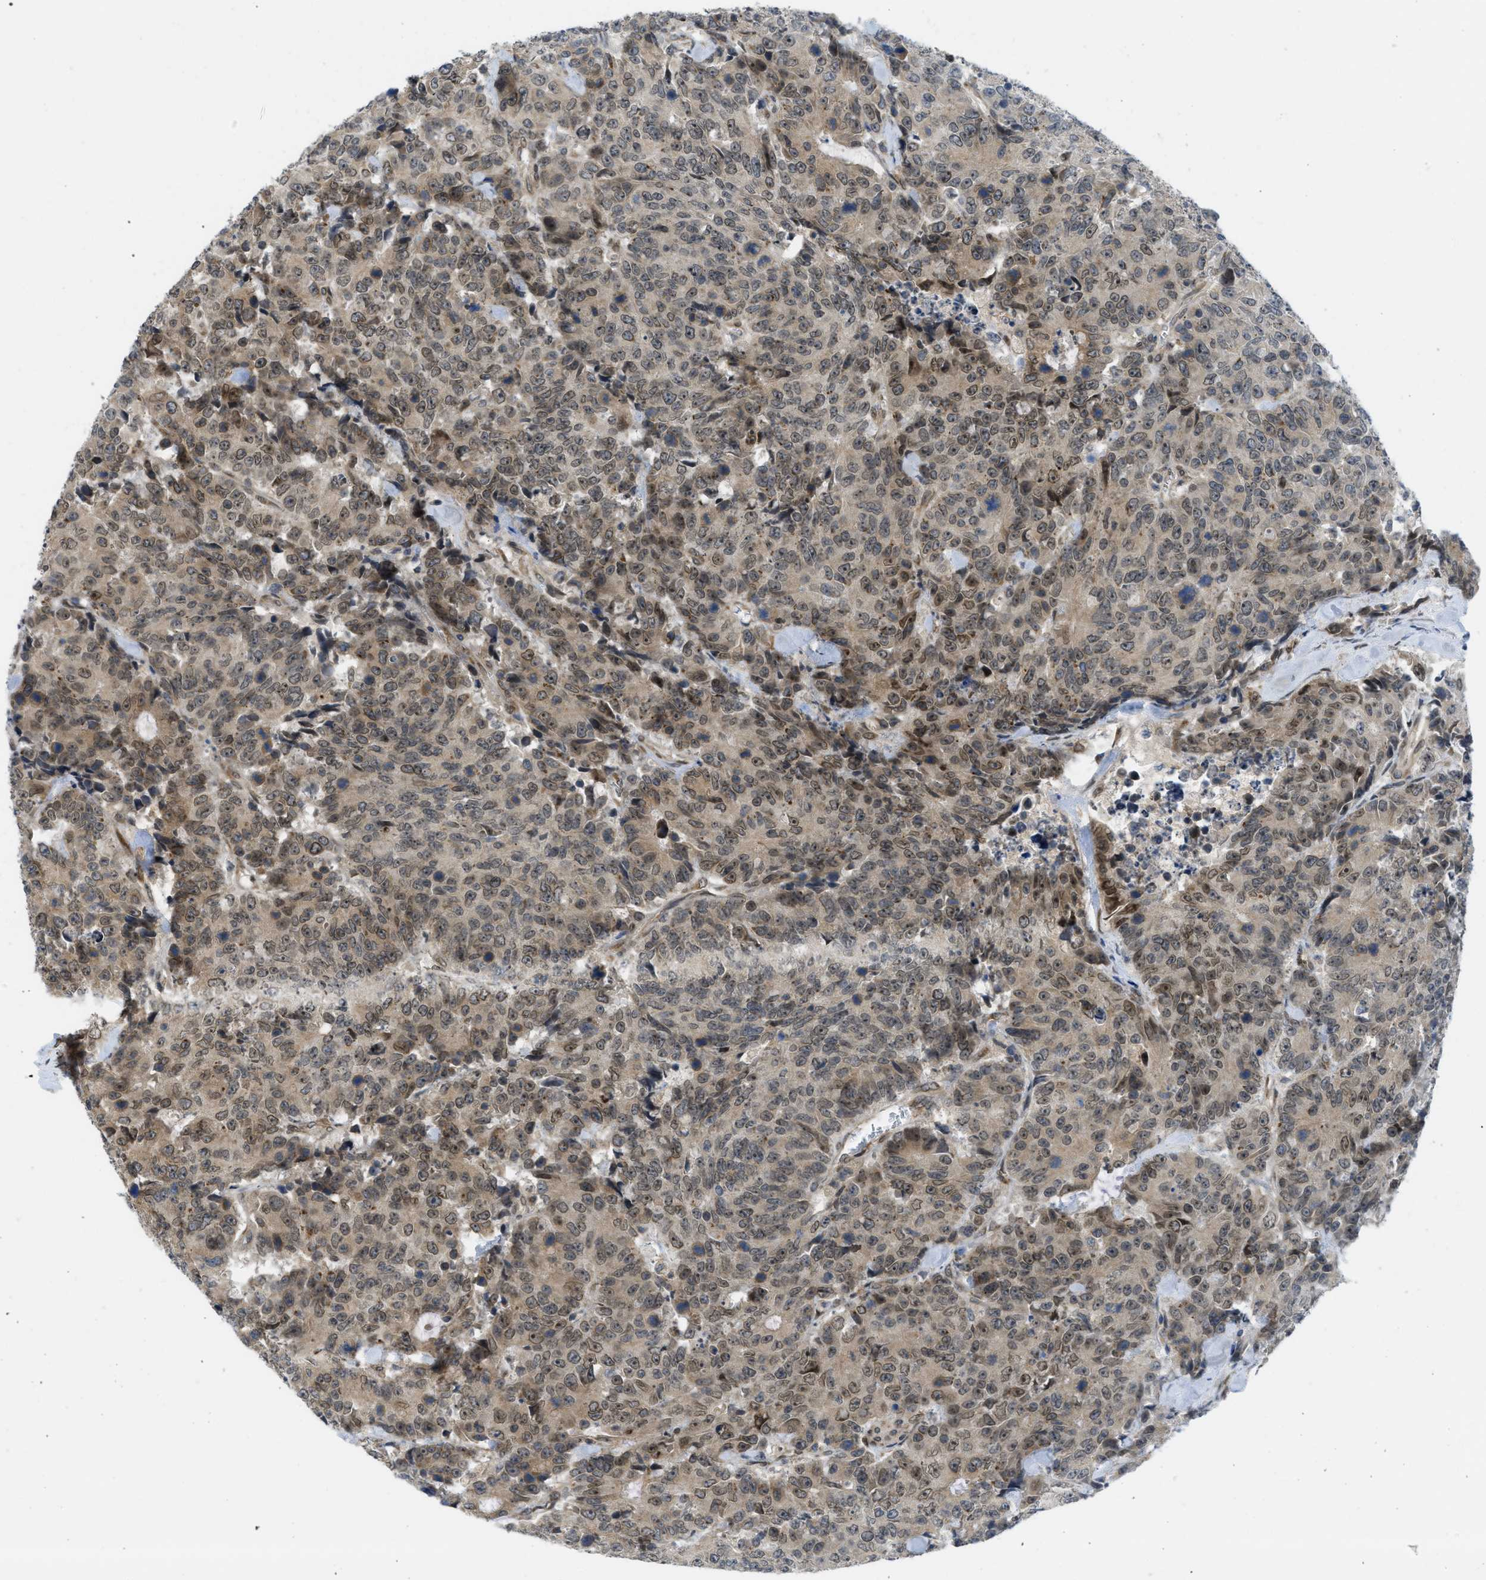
{"staining": {"intensity": "weak", "quantity": "<25%", "location": "cytoplasmic/membranous,nuclear"}, "tissue": "colorectal cancer", "cell_type": "Tumor cells", "image_type": "cancer", "snomed": [{"axis": "morphology", "description": "Adenocarcinoma, NOS"}, {"axis": "topography", "description": "Colon"}], "caption": "The image shows no staining of tumor cells in adenocarcinoma (colorectal).", "gene": "EIF2AK3", "patient": {"sex": "female", "age": 86}}